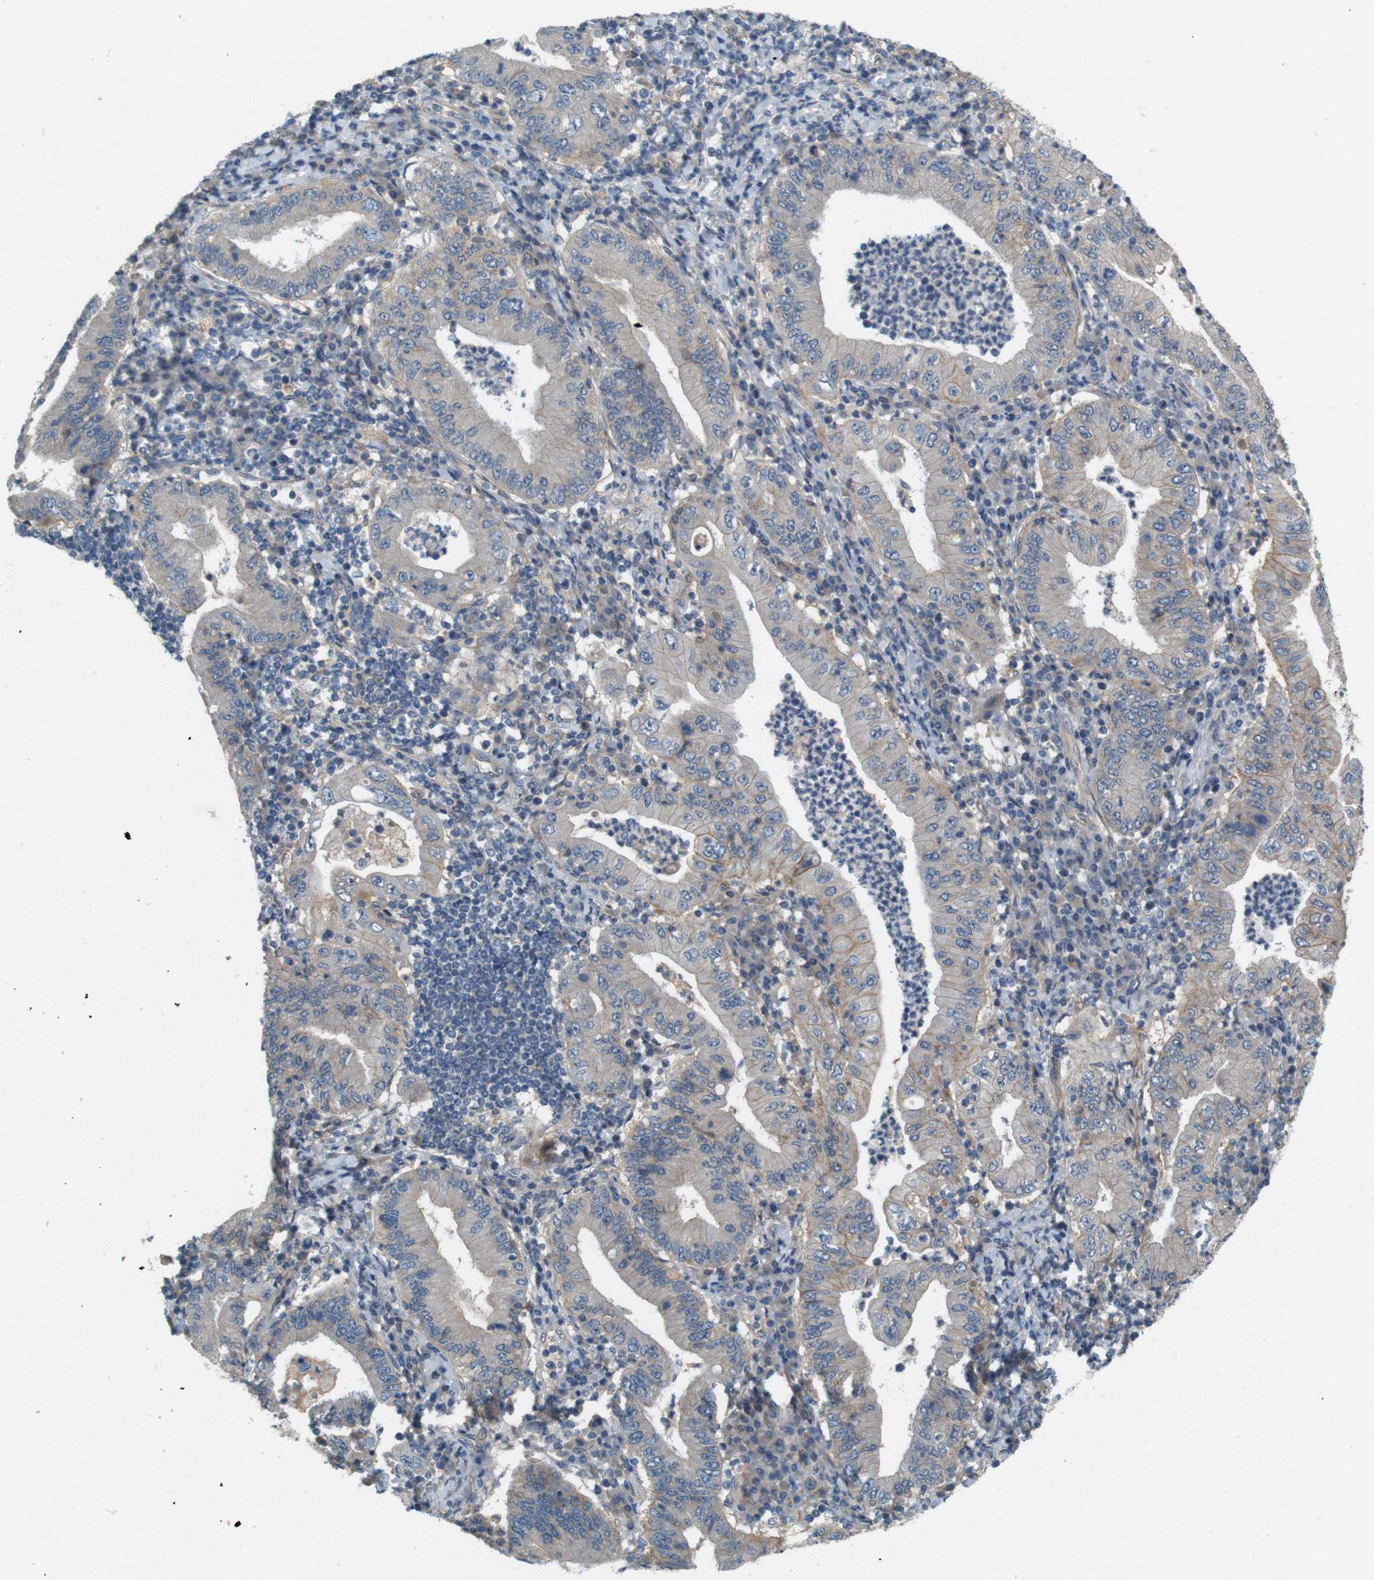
{"staining": {"intensity": "weak", "quantity": "<25%", "location": "cytoplasmic/membranous"}, "tissue": "stomach cancer", "cell_type": "Tumor cells", "image_type": "cancer", "snomed": [{"axis": "morphology", "description": "Normal tissue, NOS"}, {"axis": "morphology", "description": "Adenocarcinoma, NOS"}, {"axis": "topography", "description": "Esophagus"}, {"axis": "topography", "description": "Stomach, upper"}, {"axis": "topography", "description": "Peripheral nerve tissue"}], "caption": "Immunohistochemical staining of stomach cancer exhibits no significant expression in tumor cells. Brightfield microscopy of immunohistochemistry stained with DAB (3,3'-diaminobenzidine) (brown) and hematoxylin (blue), captured at high magnification.", "gene": "PVR", "patient": {"sex": "male", "age": 62}}